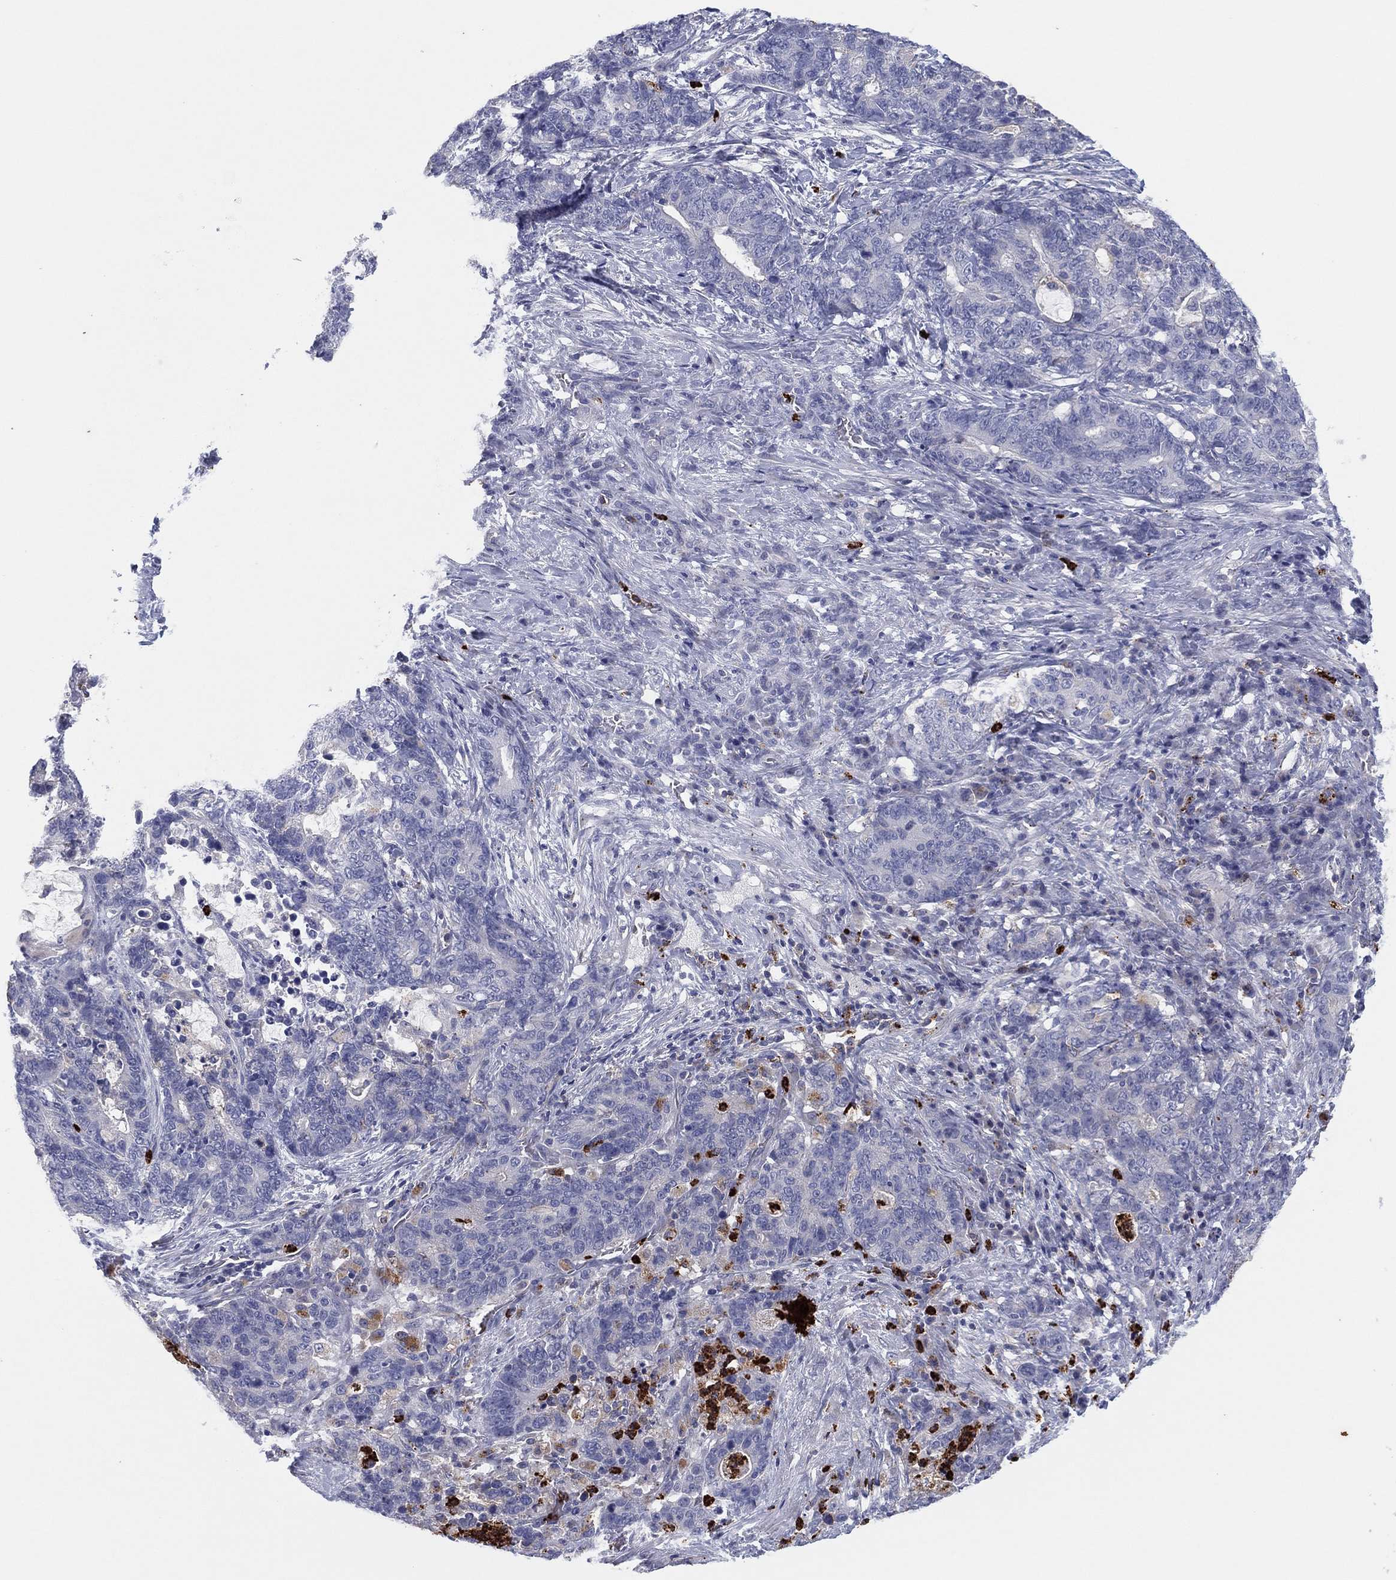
{"staining": {"intensity": "negative", "quantity": "none", "location": "none"}, "tissue": "stomach cancer", "cell_type": "Tumor cells", "image_type": "cancer", "snomed": [{"axis": "morphology", "description": "Normal tissue, NOS"}, {"axis": "morphology", "description": "Adenocarcinoma, NOS"}, {"axis": "topography", "description": "Stomach"}], "caption": "Immunohistochemical staining of stomach cancer (adenocarcinoma) reveals no significant expression in tumor cells. Brightfield microscopy of immunohistochemistry stained with DAB (3,3'-diaminobenzidine) (brown) and hematoxylin (blue), captured at high magnification.", "gene": "PLAC8", "patient": {"sex": "female", "age": 64}}